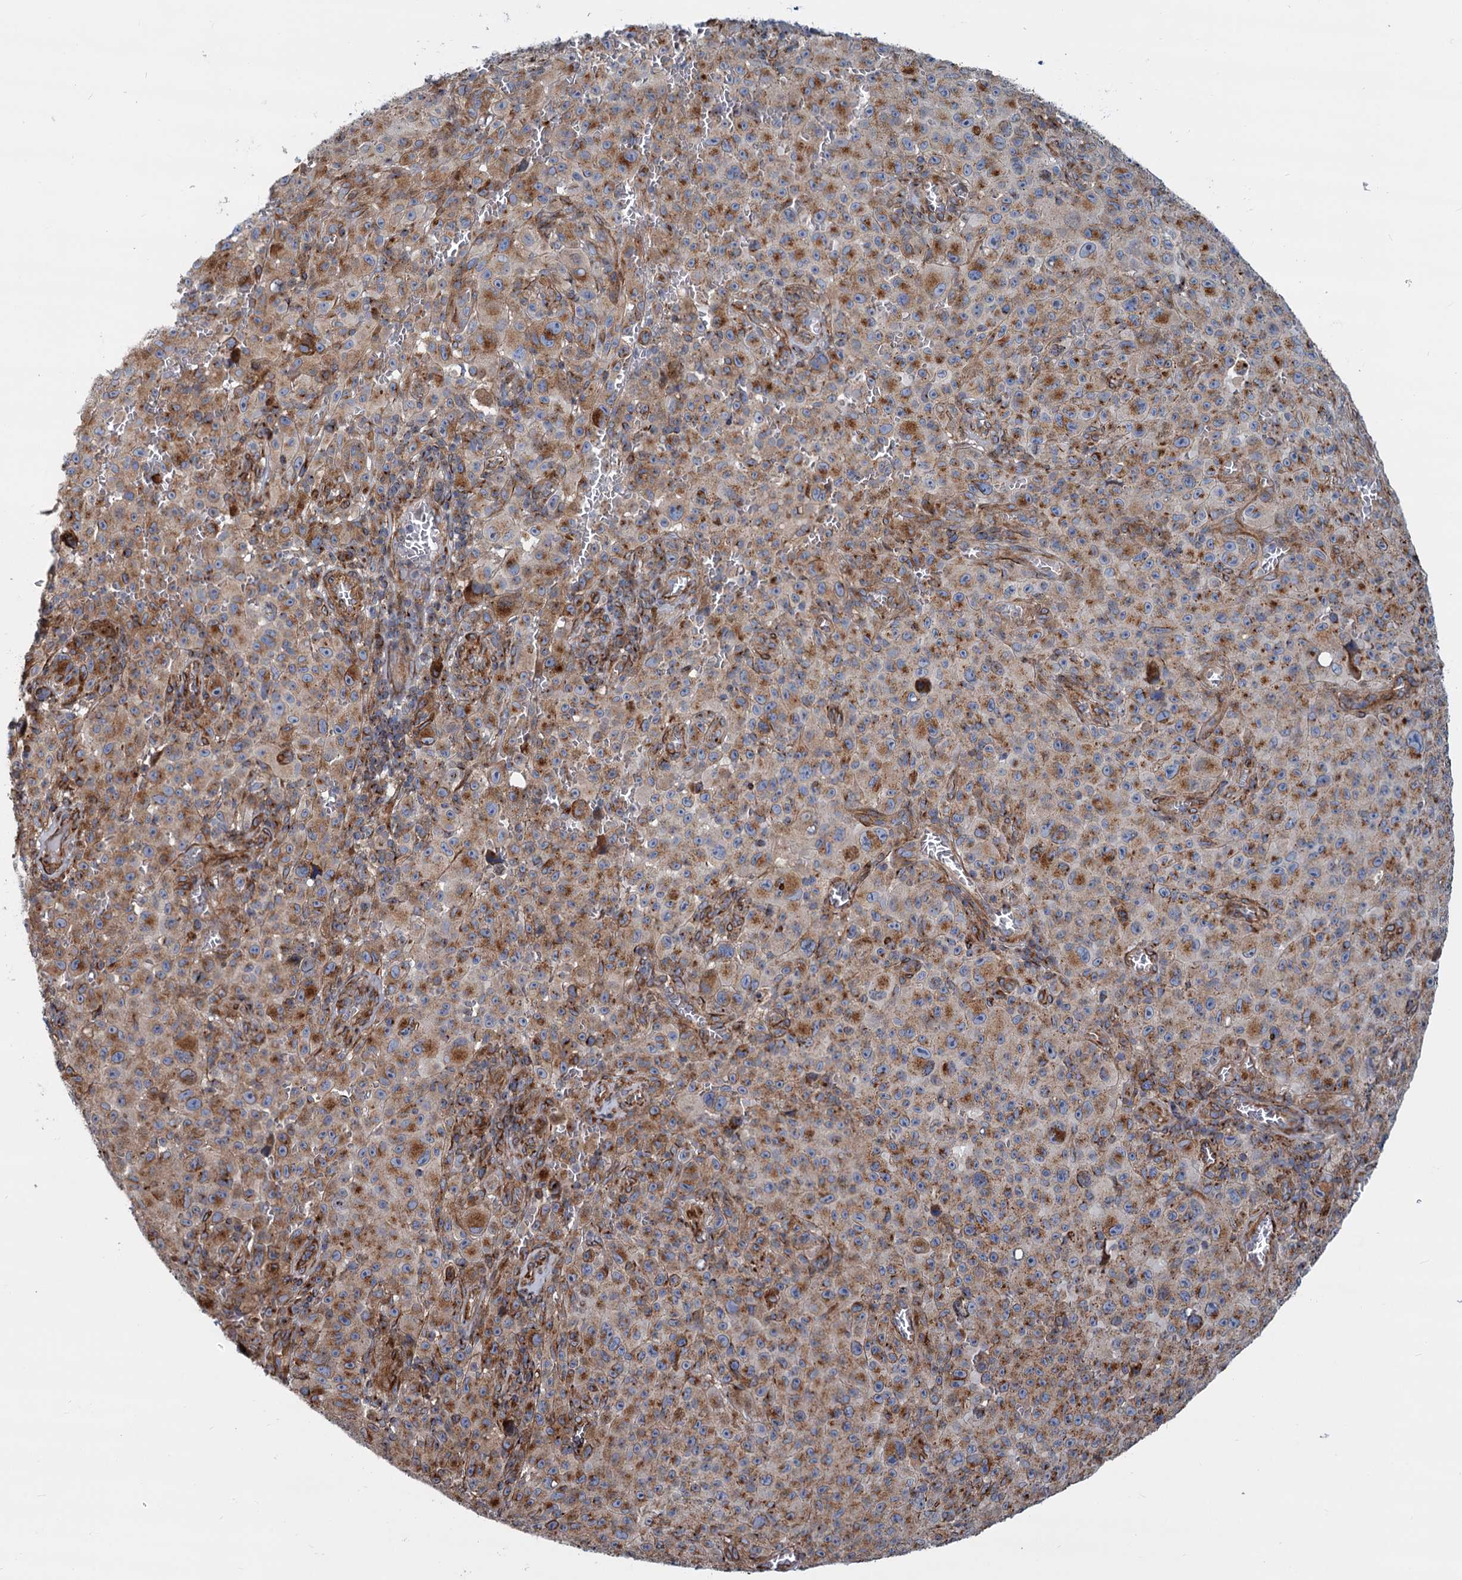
{"staining": {"intensity": "moderate", "quantity": ">75%", "location": "cytoplasmic/membranous"}, "tissue": "melanoma", "cell_type": "Tumor cells", "image_type": "cancer", "snomed": [{"axis": "morphology", "description": "Malignant melanoma, NOS"}, {"axis": "topography", "description": "Skin"}], "caption": "Moderate cytoplasmic/membranous staining is present in approximately >75% of tumor cells in malignant melanoma.", "gene": "PSEN1", "patient": {"sex": "female", "age": 82}}